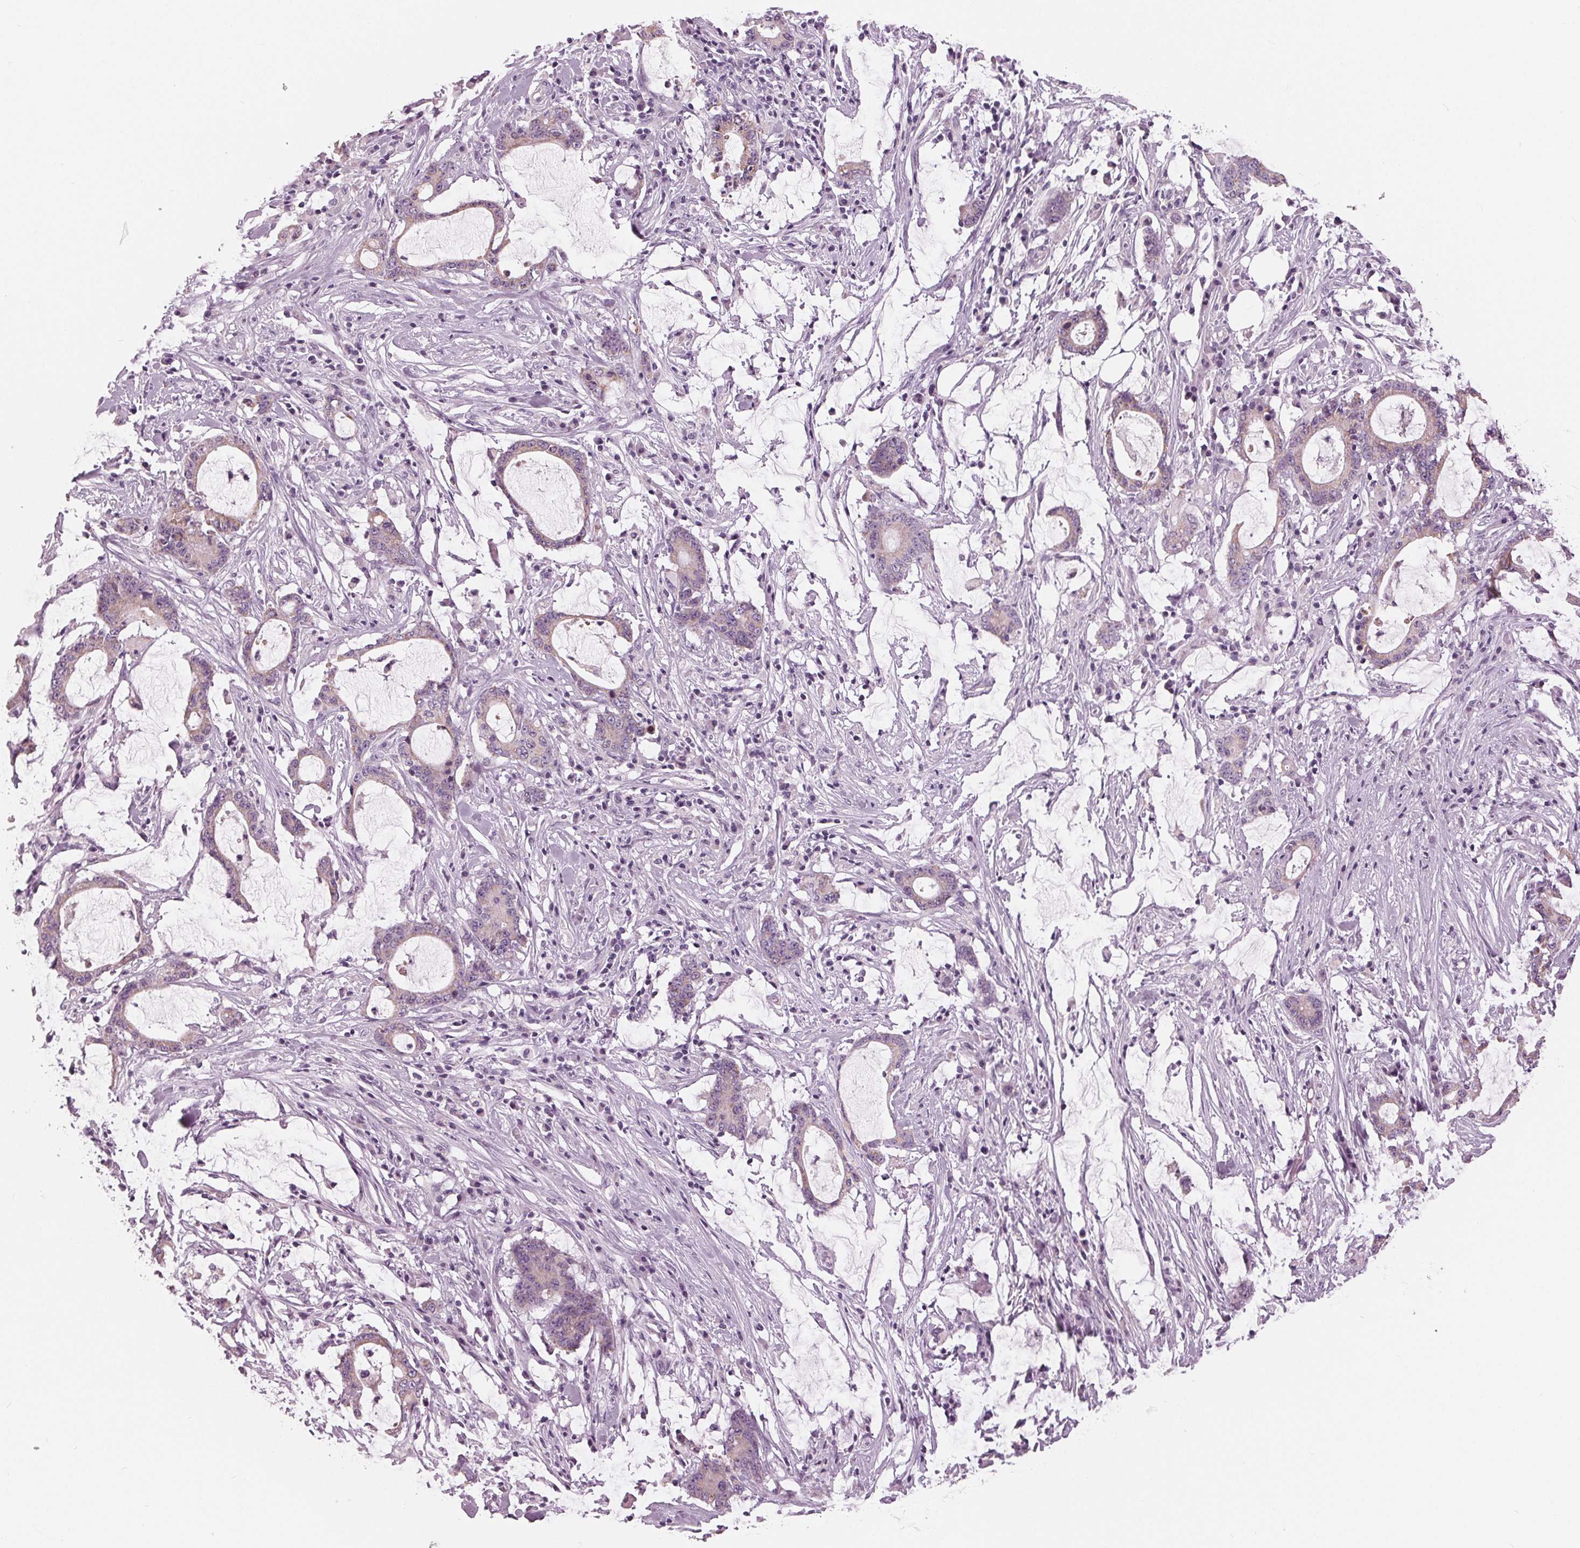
{"staining": {"intensity": "weak", "quantity": "<25%", "location": "cytoplasmic/membranous"}, "tissue": "stomach cancer", "cell_type": "Tumor cells", "image_type": "cancer", "snomed": [{"axis": "morphology", "description": "Adenocarcinoma, NOS"}, {"axis": "topography", "description": "Stomach, upper"}], "caption": "This is an IHC photomicrograph of stomach adenocarcinoma. There is no positivity in tumor cells.", "gene": "SAMD4A", "patient": {"sex": "male", "age": 68}}